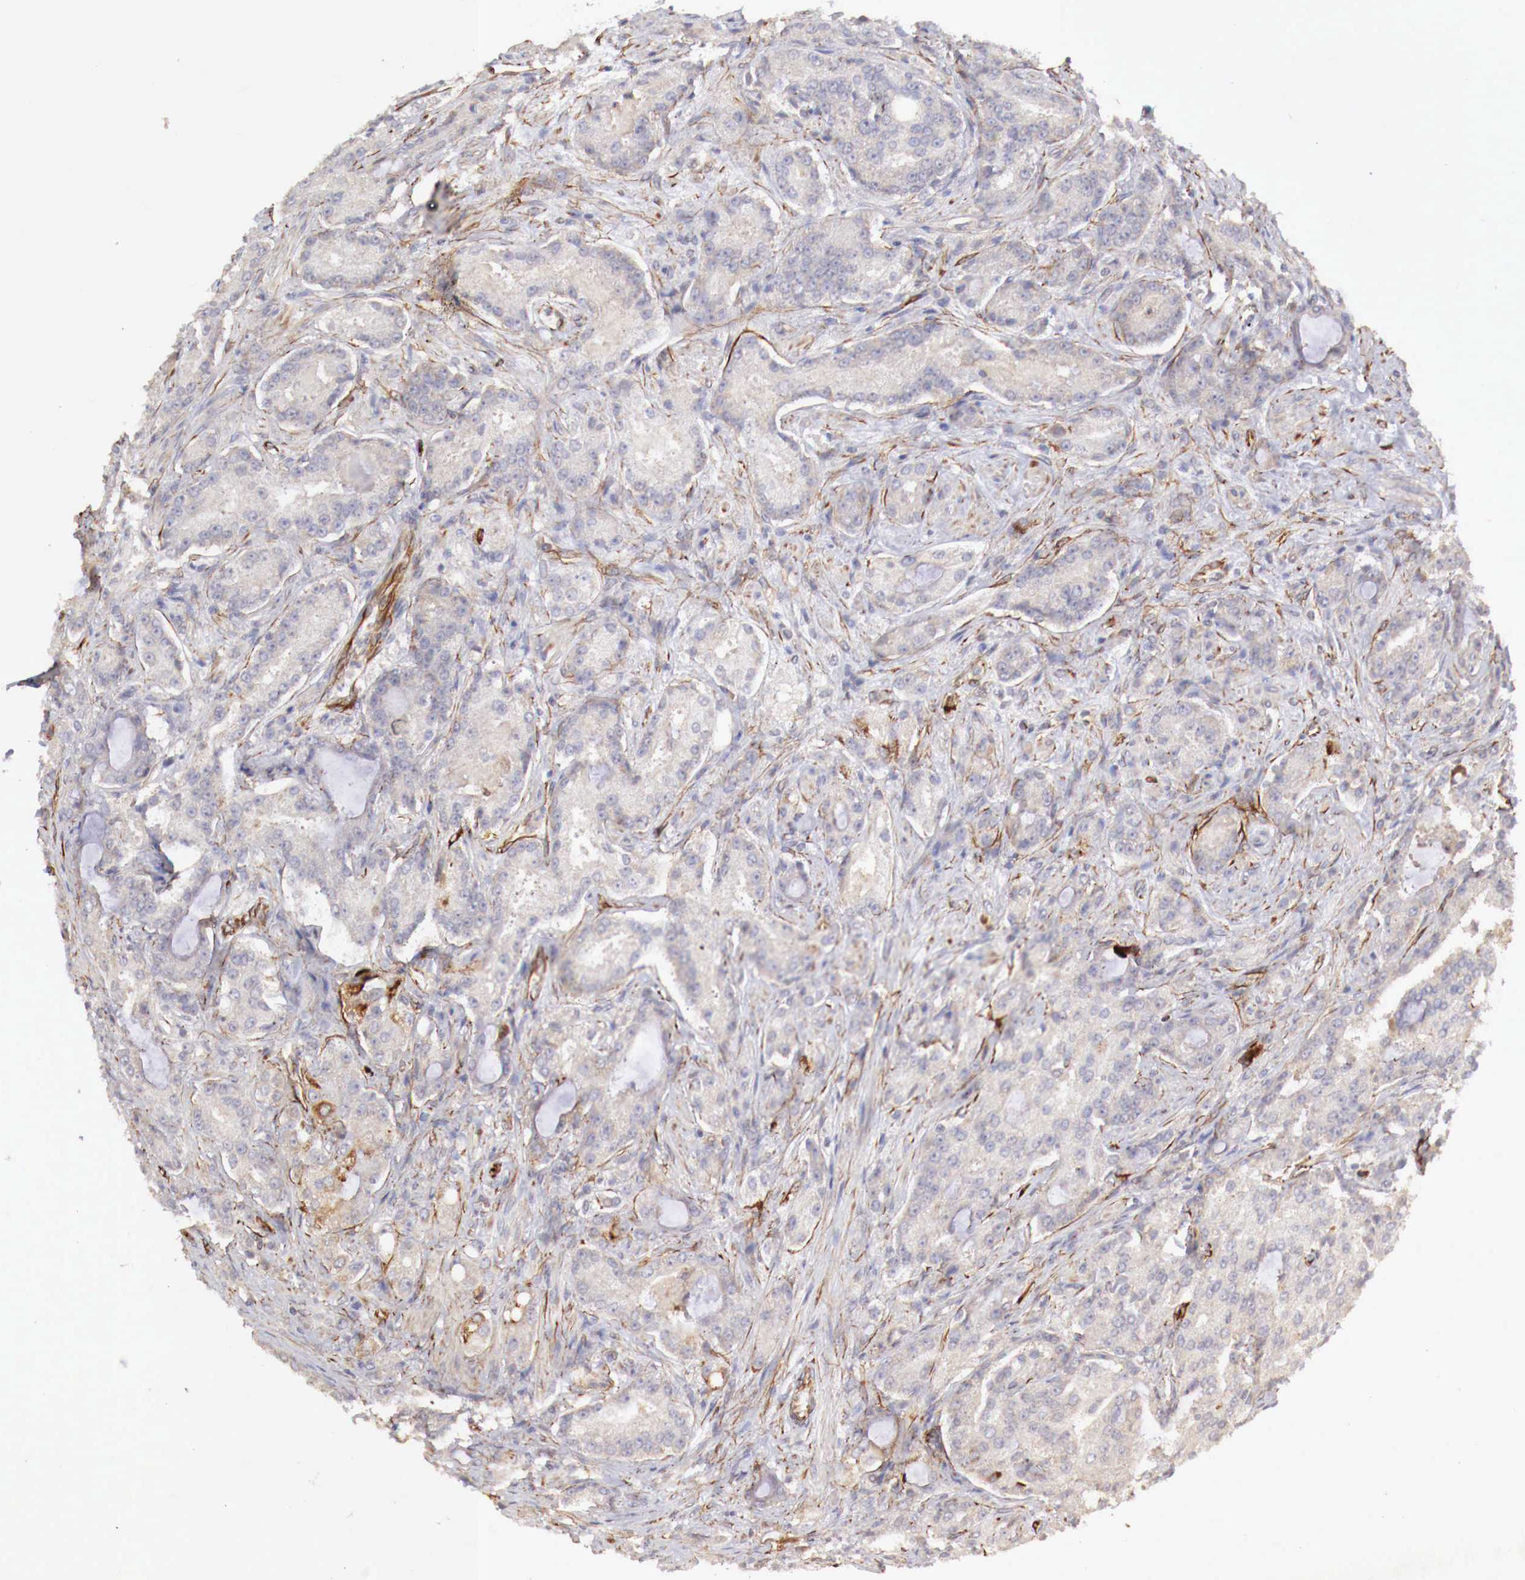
{"staining": {"intensity": "negative", "quantity": "none", "location": "none"}, "tissue": "prostate cancer", "cell_type": "Tumor cells", "image_type": "cancer", "snomed": [{"axis": "morphology", "description": "Adenocarcinoma, Medium grade"}, {"axis": "topography", "description": "Prostate"}], "caption": "This is a histopathology image of IHC staining of prostate adenocarcinoma (medium-grade), which shows no positivity in tumor cells.", "gene": "WT1", "patient": {"sex": "male", "age": 72}}